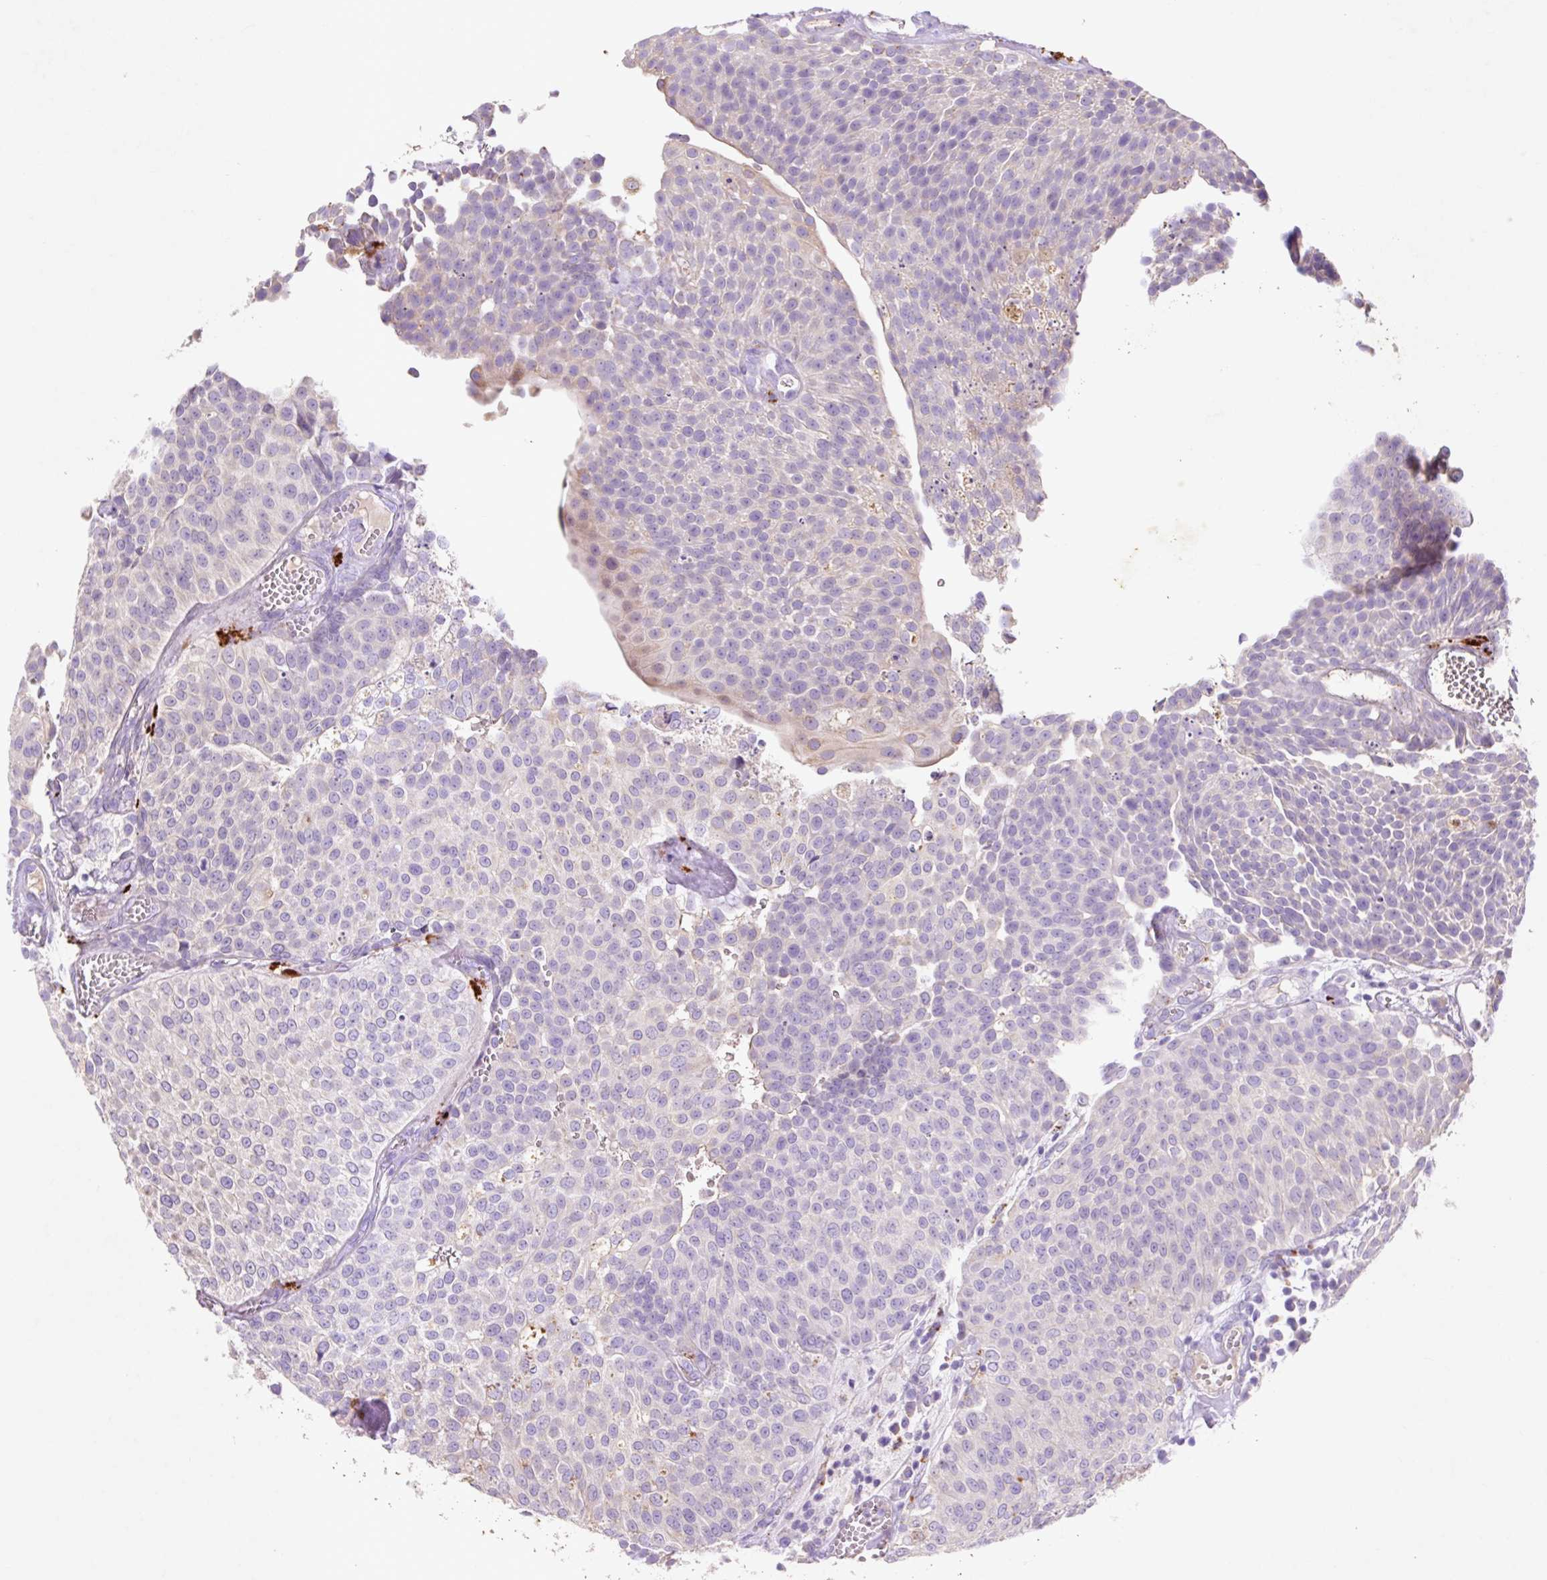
{"staining": {"intensity": "negative", "quantity": "none", "location": "none"}, "tissue": "urothelial cancer", "cell_type": "Tumor cells", "image_type": "cancer", "snomed": [{"axis": "morphology", "description": "Urothelial carcinoma, Low grade"}, {"axis": "topography", "description": "Urinary bladder"}], "caption": "Urothelial cancer stained for a protein using IHC exhibits no positivity tumor cells.", "gene": "HEXA", "patient": {"sex": "female", "age": 79}}